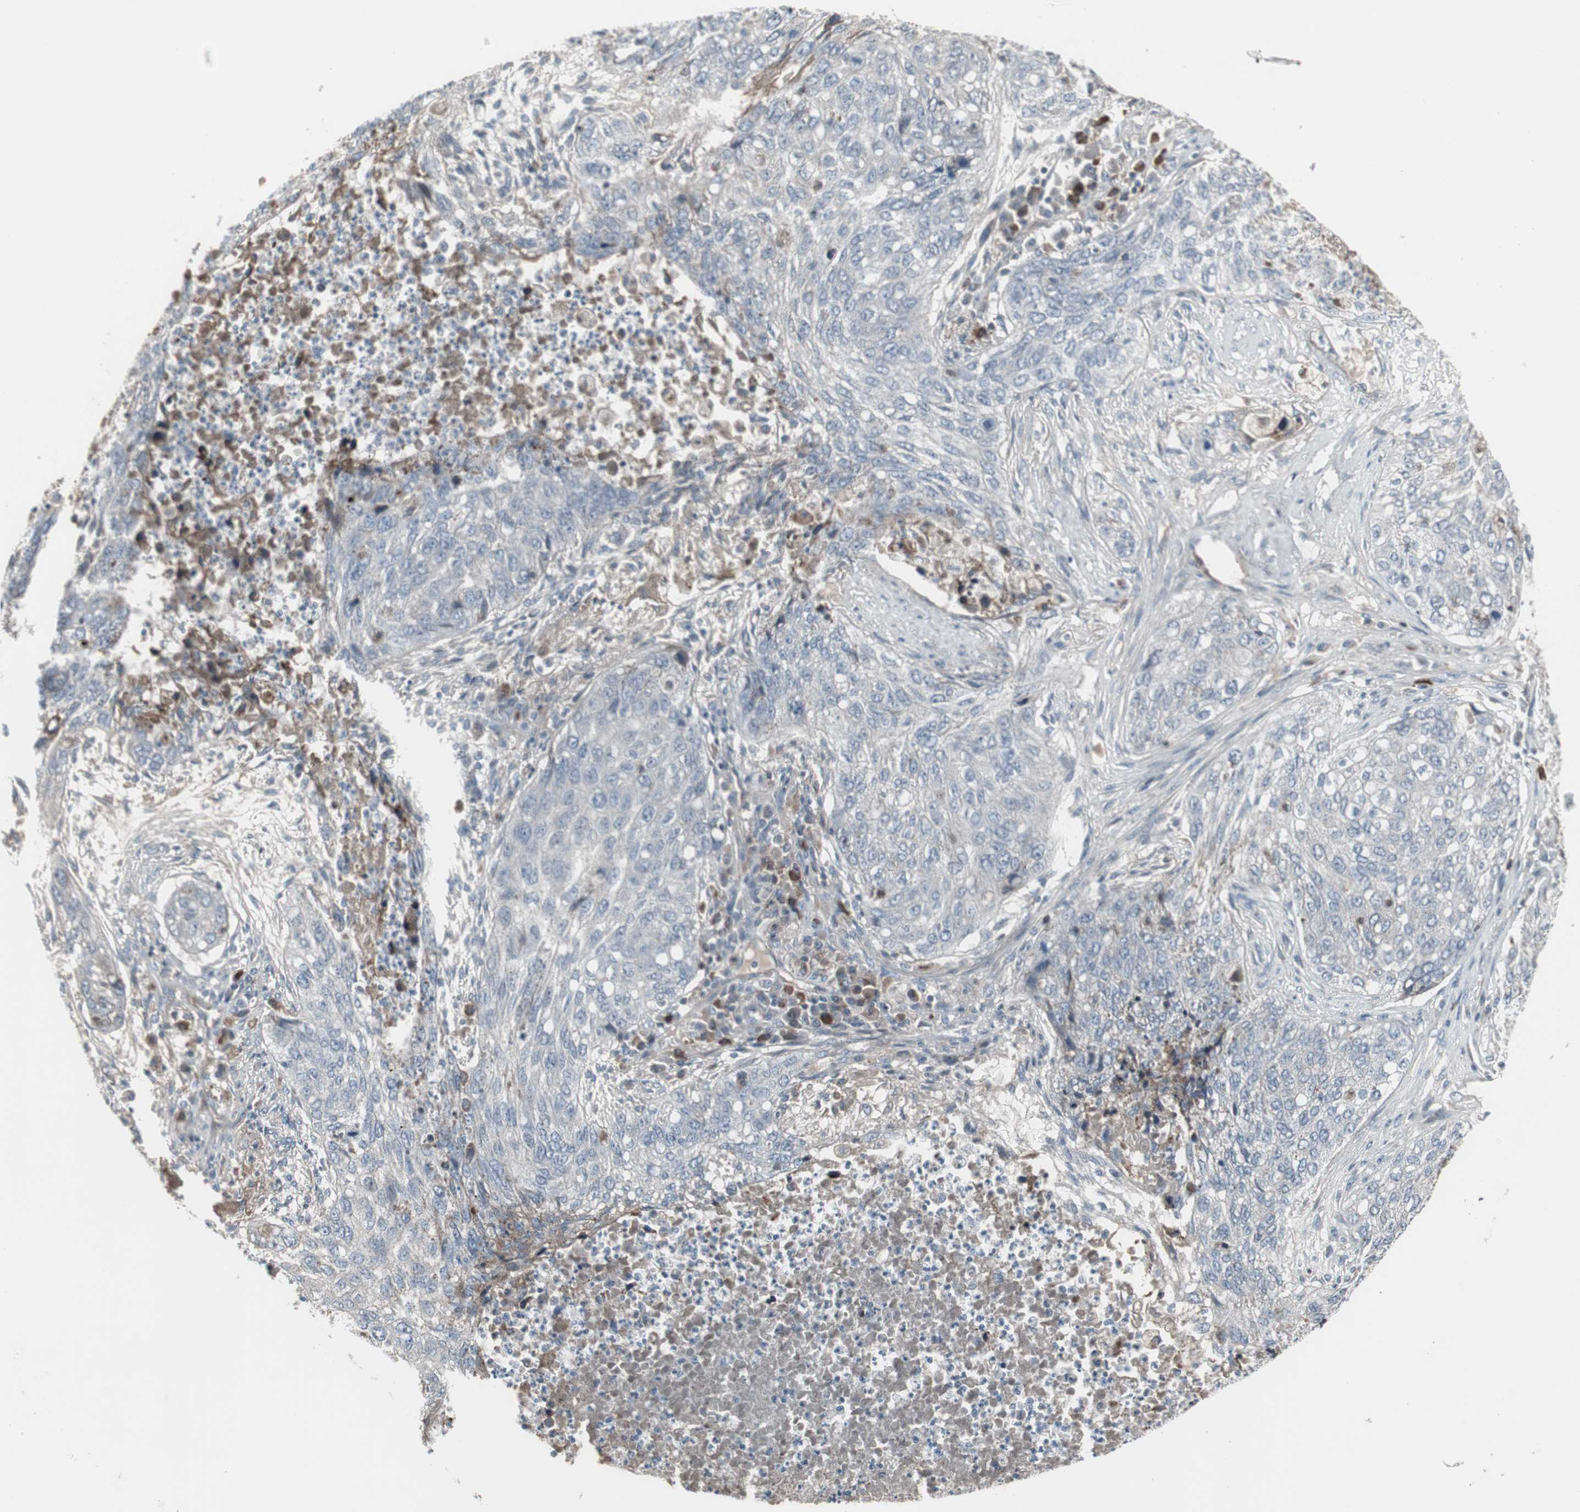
{"staining": {"intensity": "negative", "quantity": "none", "location": "none"}, "tissue": "lung cancer", "cell_type": "Tumor cells", "image_type": "cancer", "snomed": [{"axis": "morphology", "description": "Squamous cell carcinoma, NOS"}, {"axis": "topography", "description": "Lung"}], "caption": "IHC image of neoplastic tissue: squamous cell carcinoma (lung) stained with DAB (3,3'-diaminobenzidine) demonstrates no significant protein staining in tumor cells.", "gene": "ZSCAN32", "patient": {"sex": "female", "age": 63}}